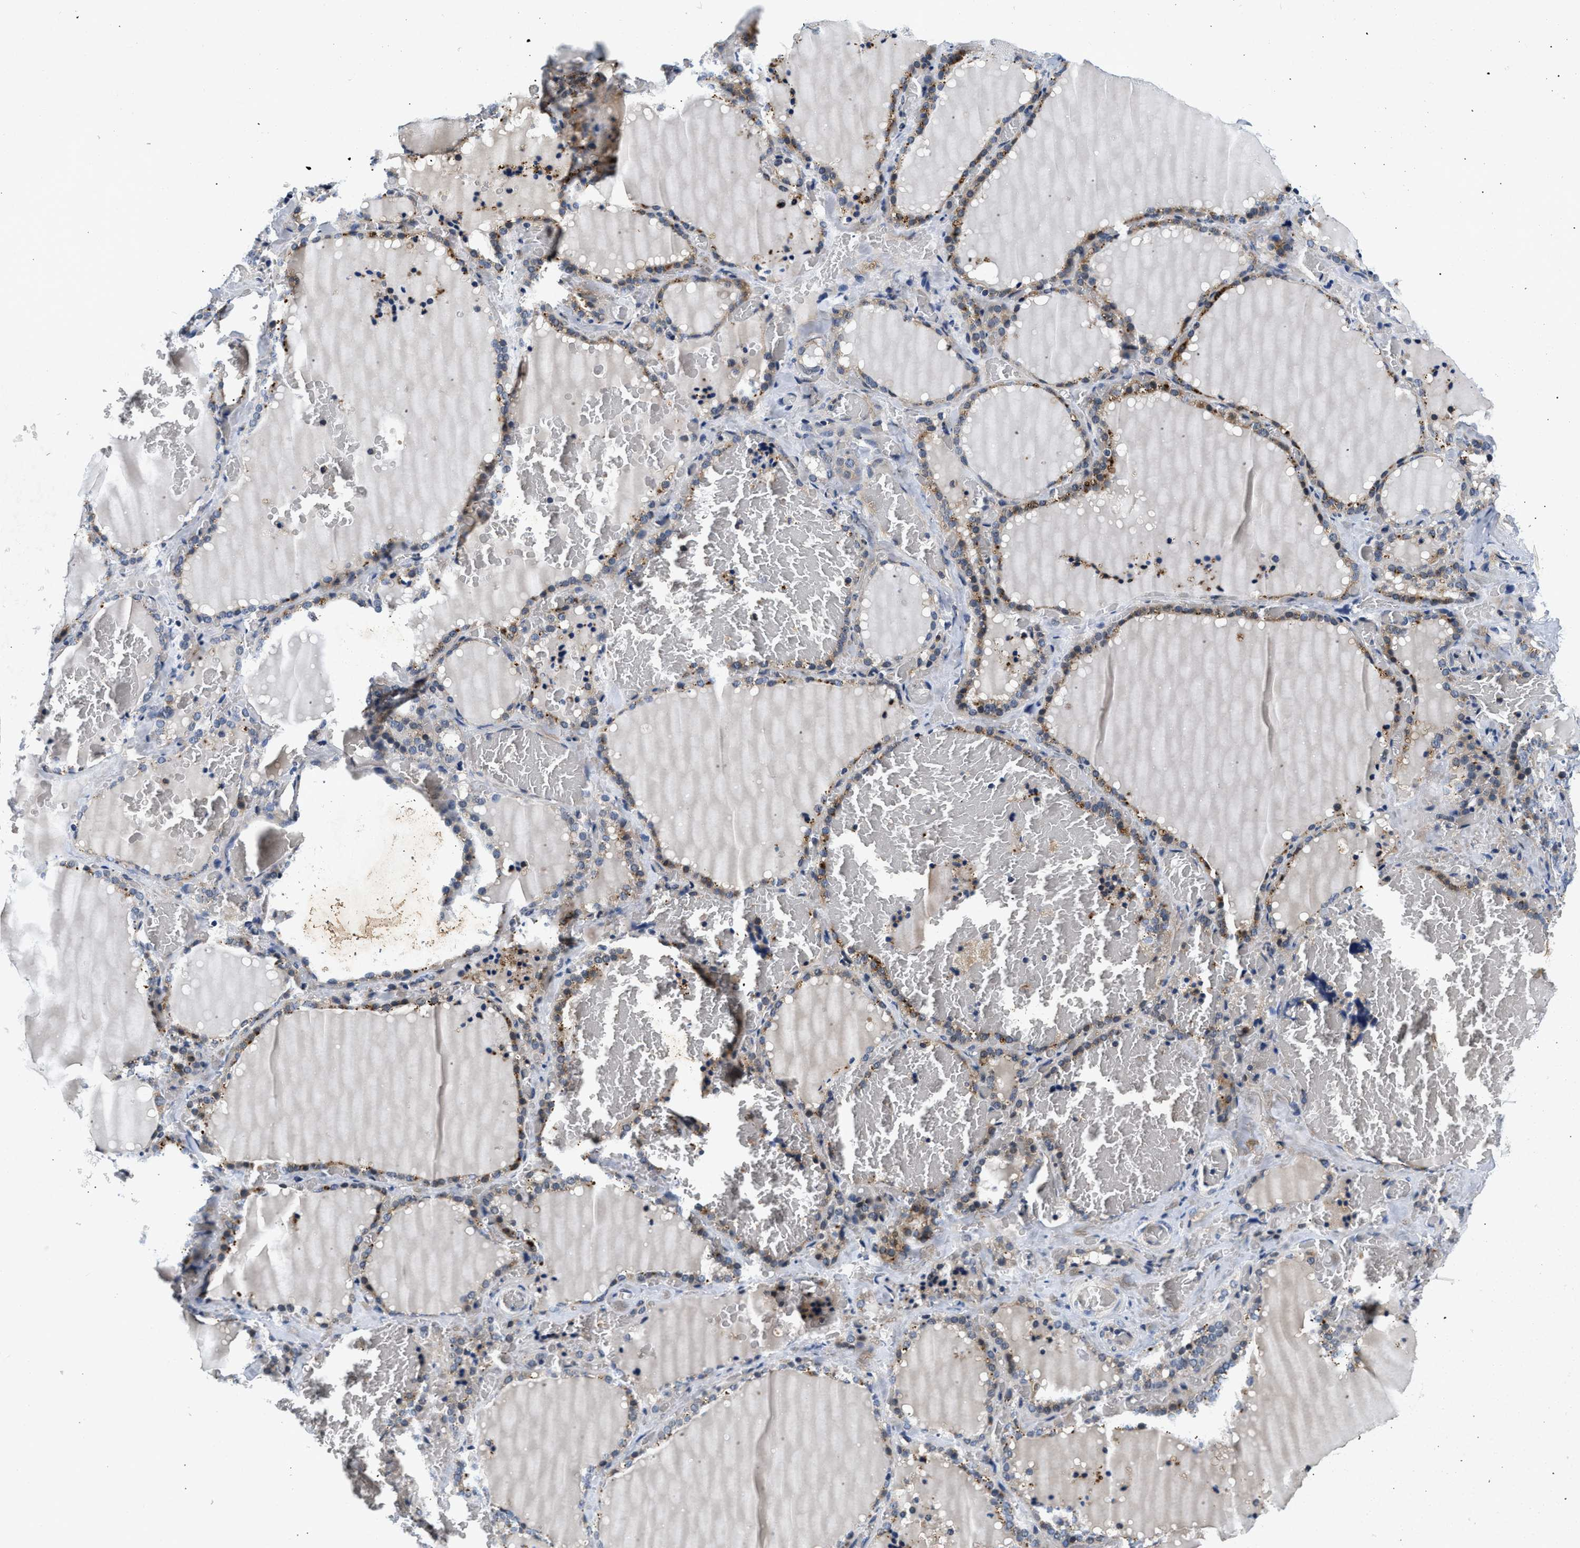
{"staining": {"intensity": "moderate", "quantity": "25%-75%", "location": "cytoplasmic/membranous"}, "tissue": "thyroid gland", "cell_type": "Glandular cells", "image_type": "normal", "snomed": [{"axis": "morphology", "description": "Normal tissue, NOS"}, {"axis": "topography", "description": "Thyroid gland"}], "caption": "High-magnification brightfield microscopy of unremarkable thyroid gland stained with DAB (3,3'-diaminobenzidine) (brown) and counterstained with hematoxylin (blue). glandular cells exhibit moderate cytoplasmic/membranous staining is present in about25%-75% of cells. (Brightfield microscopy of DAB IHC at high magnification).", "gene": "PDP1", "patient": {"sex": "female", "age": 22}}